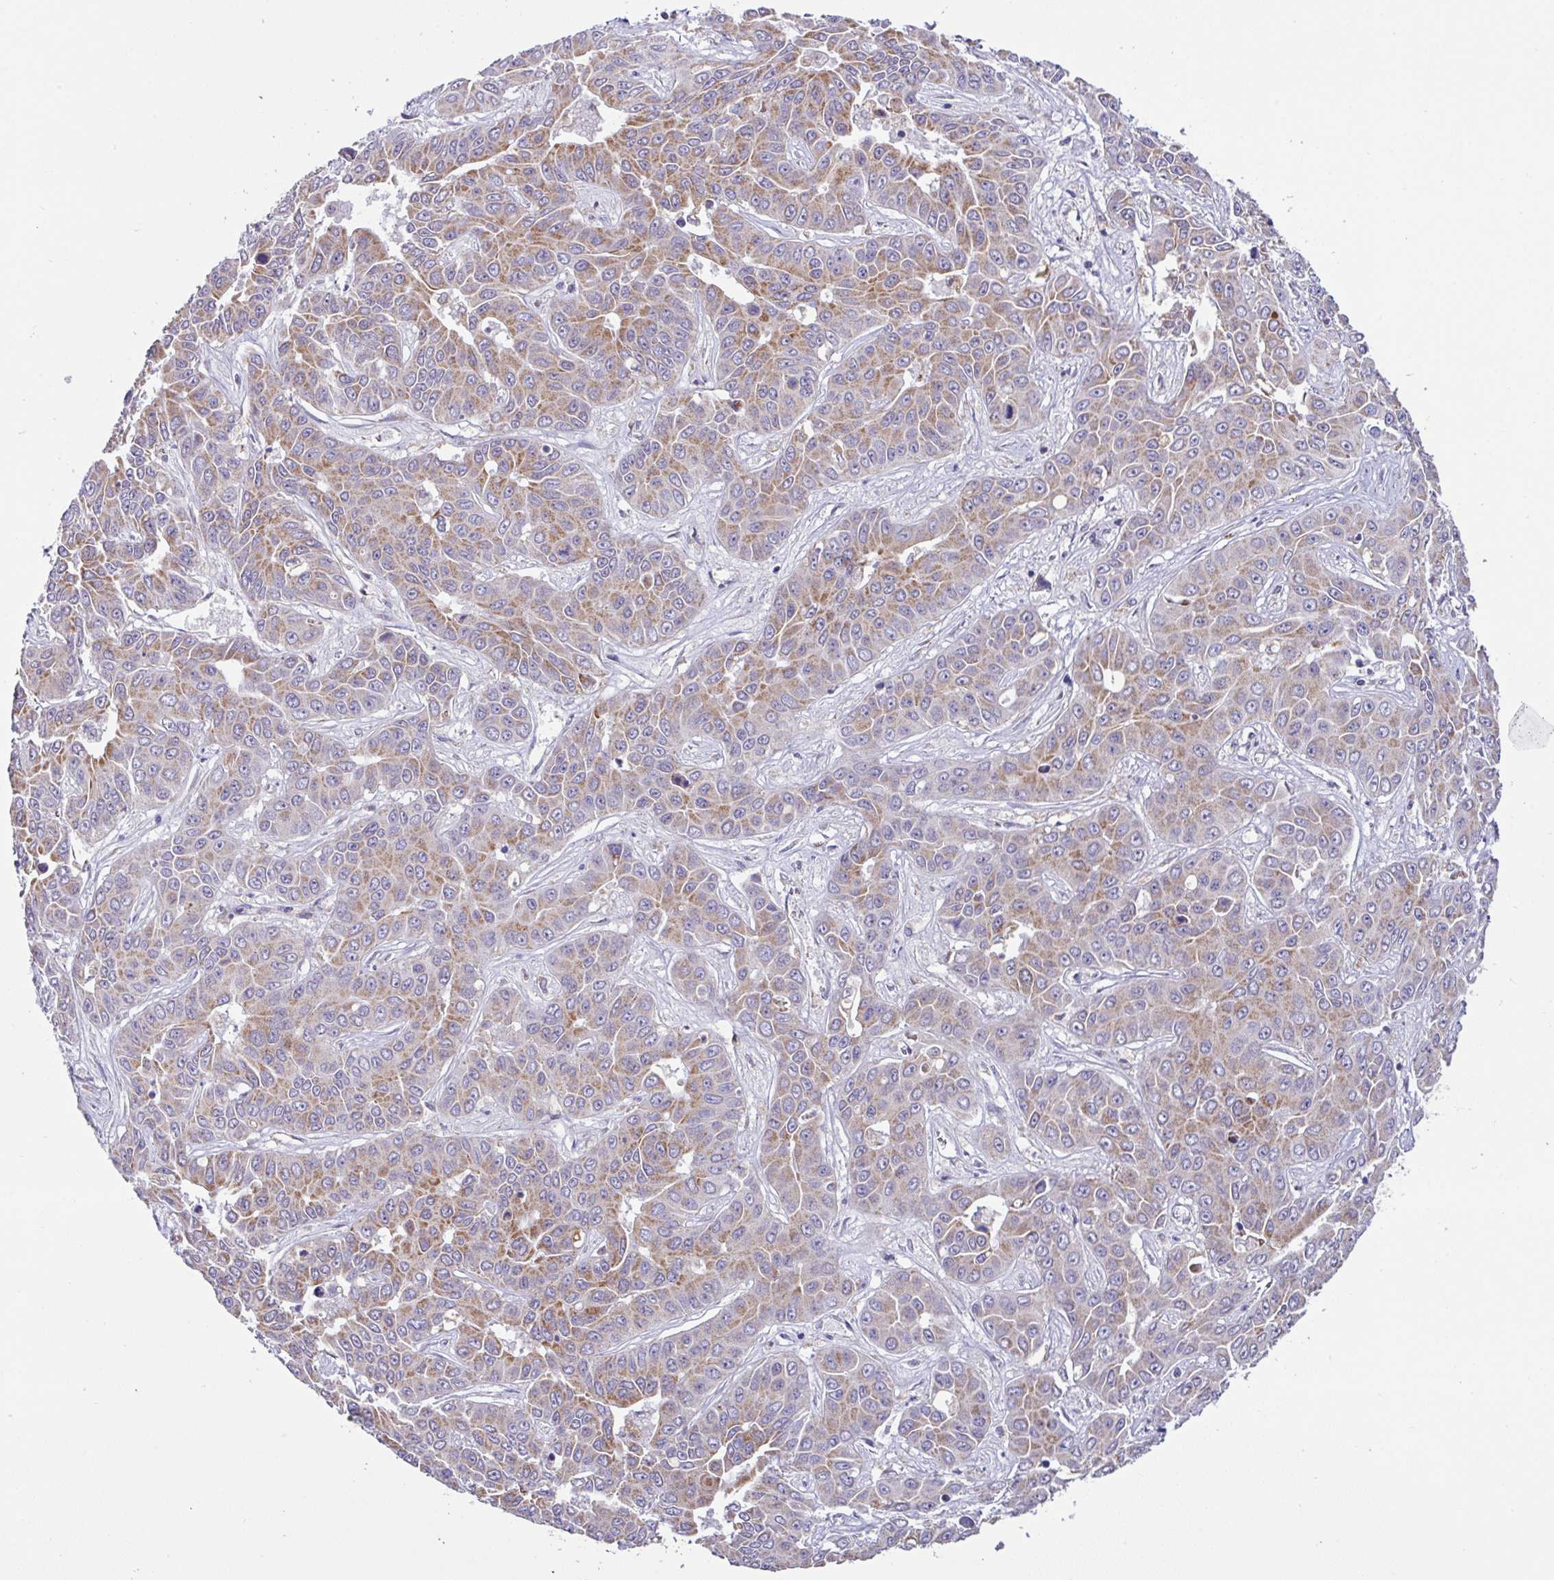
{"staining": {"intensity": "moderate", "quantity": ">75%", "location": "cytoplasmic/membranous"}, "tissue": "liver cancer", "cell_type": "Tumor cells", "image_type": "cancer", "snomed": [{"axis": "morphology", "description": "Cholangiocarcinoma"}, {"axis": "topography", "description": "Liver"}], "caption": "Immunohistochemical staining of liver cholangiocarcinoma exhibits moderate cytoplasmic/membranous protein positivity in about >75% of tumor cells.", "gene": "DOK7", "patient": {"sex": "female", "age": 52}}